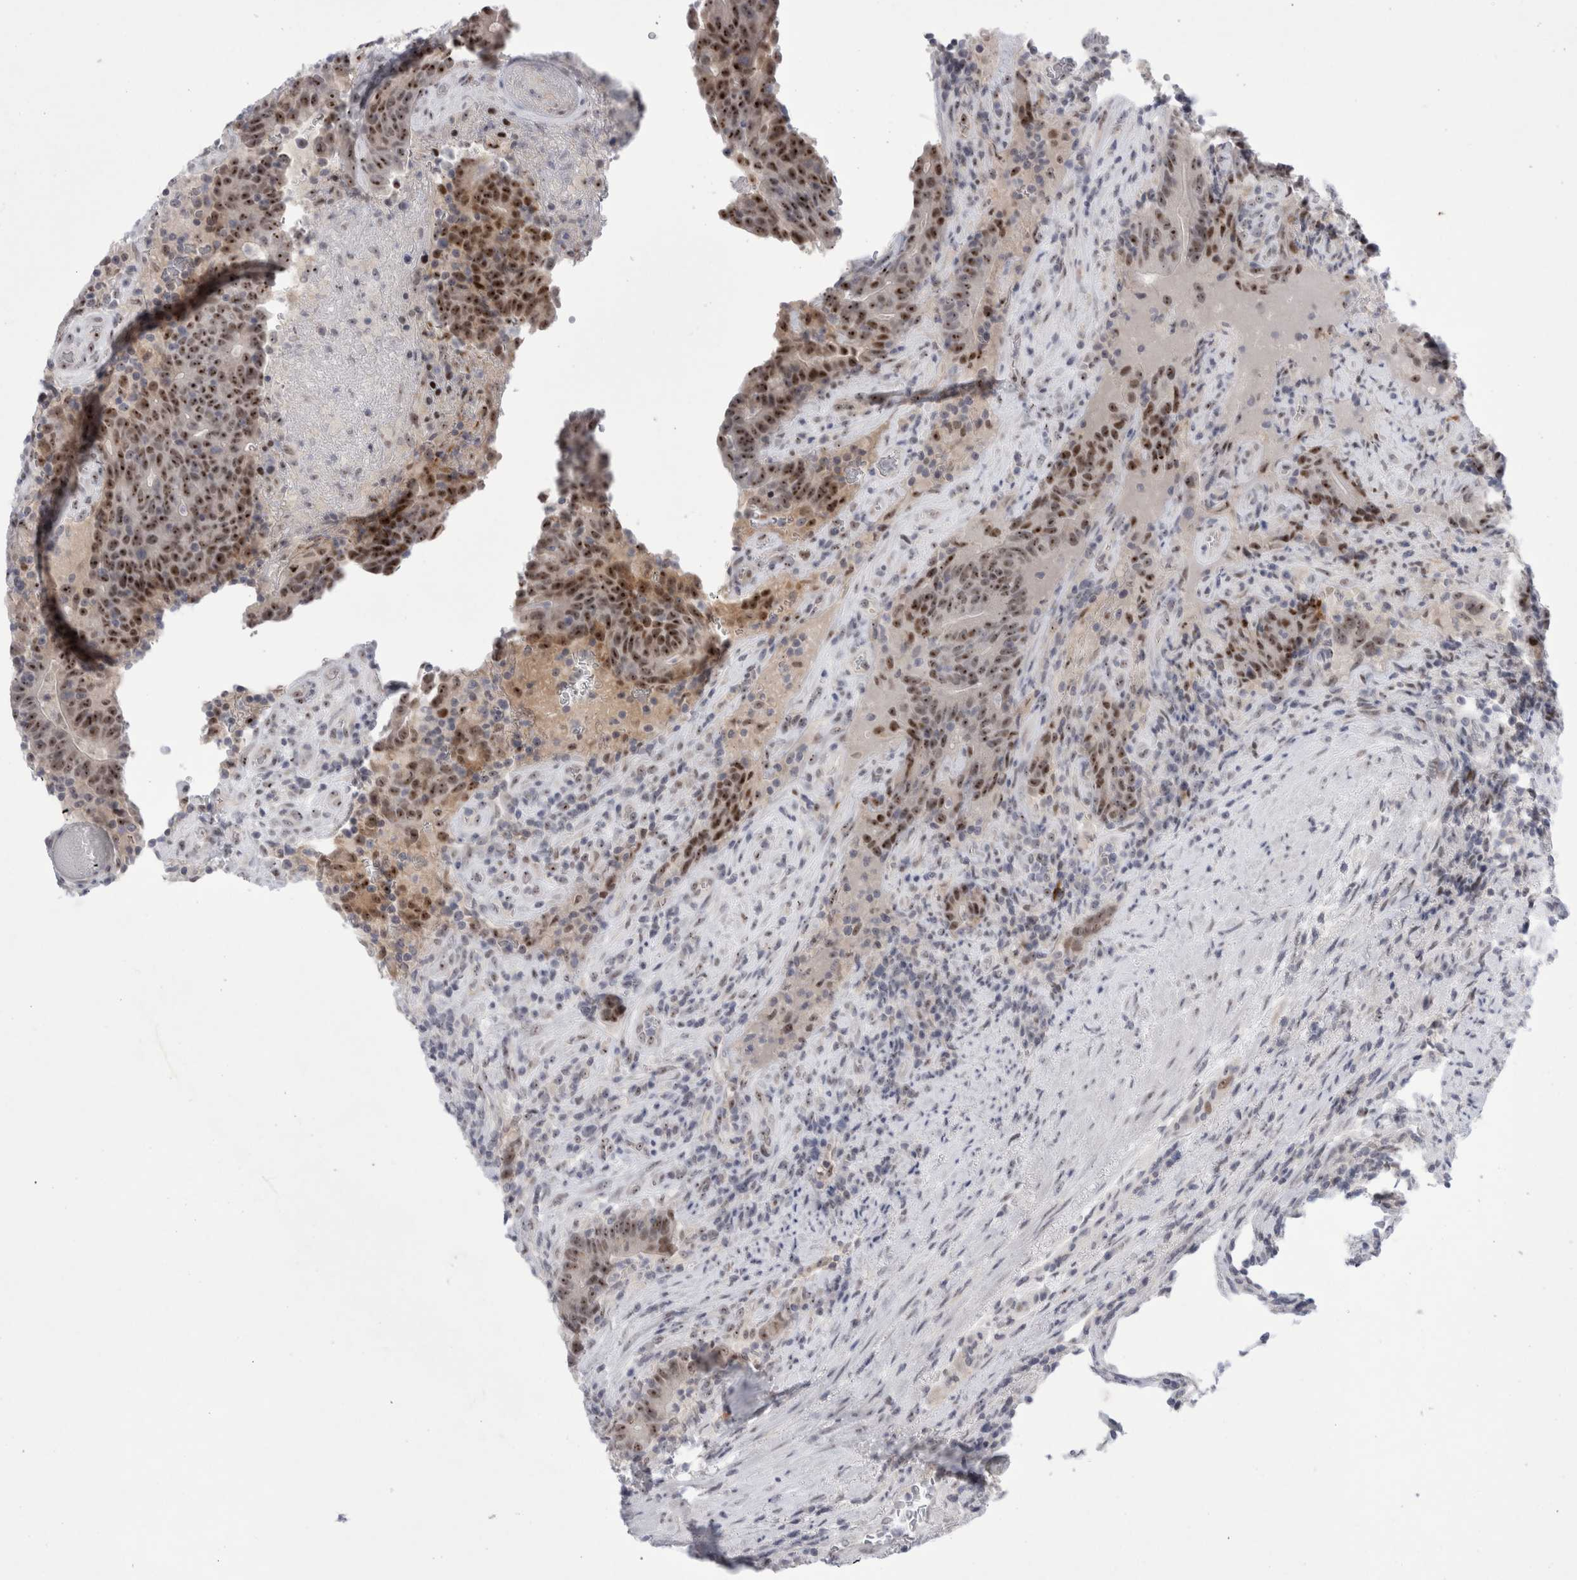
{"staining": {"intensity": "strong", "quantity": ">75%", "location": "nuclear"}, "tissue": "colorectal cancer", "cell_type": "Tumor cells", "image_type": "cancer", "snomed": [{"axis": "morphology", "description": "Normal tissue, NOS"}, {"axis": "morphology", "description": "Adenocarcinoma, NOS"}, {"axis": "topography", "description": "Colon"}], "caption": "DAB immunohistochemical staining of human colorectal cancer reveals strong nuclear protein expression in approximately >75% of tumor cells.", "gene": "CERS5", "patient": {"sex": "female", "age": 75}}